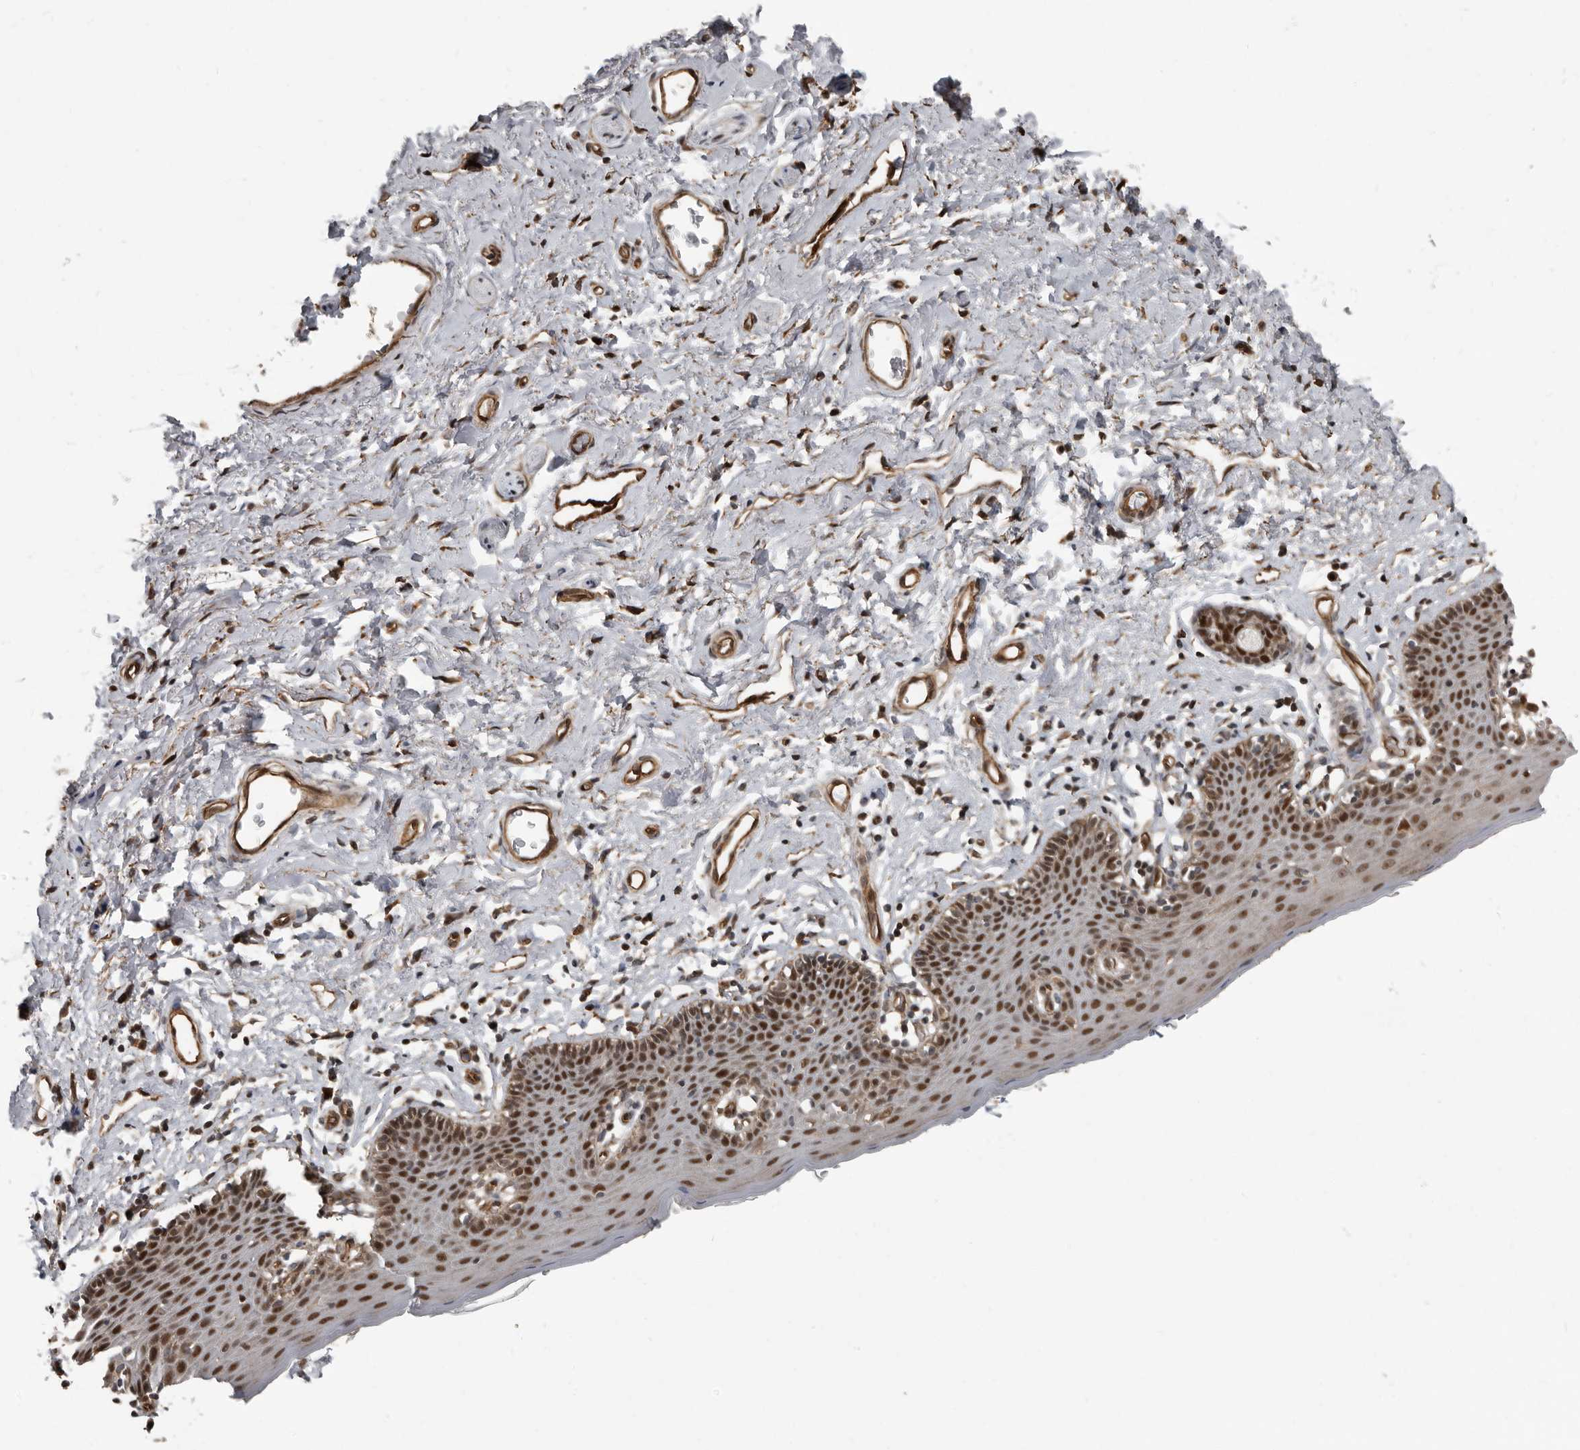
{"staining": {"intensity": "strong", "quantity": "25%-75%", "location": "cytoplasmic/membranous,nuclear"}, "tissue": "skin", "cell_type": "Epidermal cells", "image_type": "normal", "snomed": [{"axis": "morphology", "description": "Normal tissue, NOS"}, {"axis": "topography", "description": "Vulva"}], "caption": "This is a micrograph of immunohistochemistry staining of benign skin, which shows strong expression in the cytoplasmic/membranous,nuclear of epidermal cells.", "gene": "CHD1L", "patient": {"sex": "female", "age": 66}}